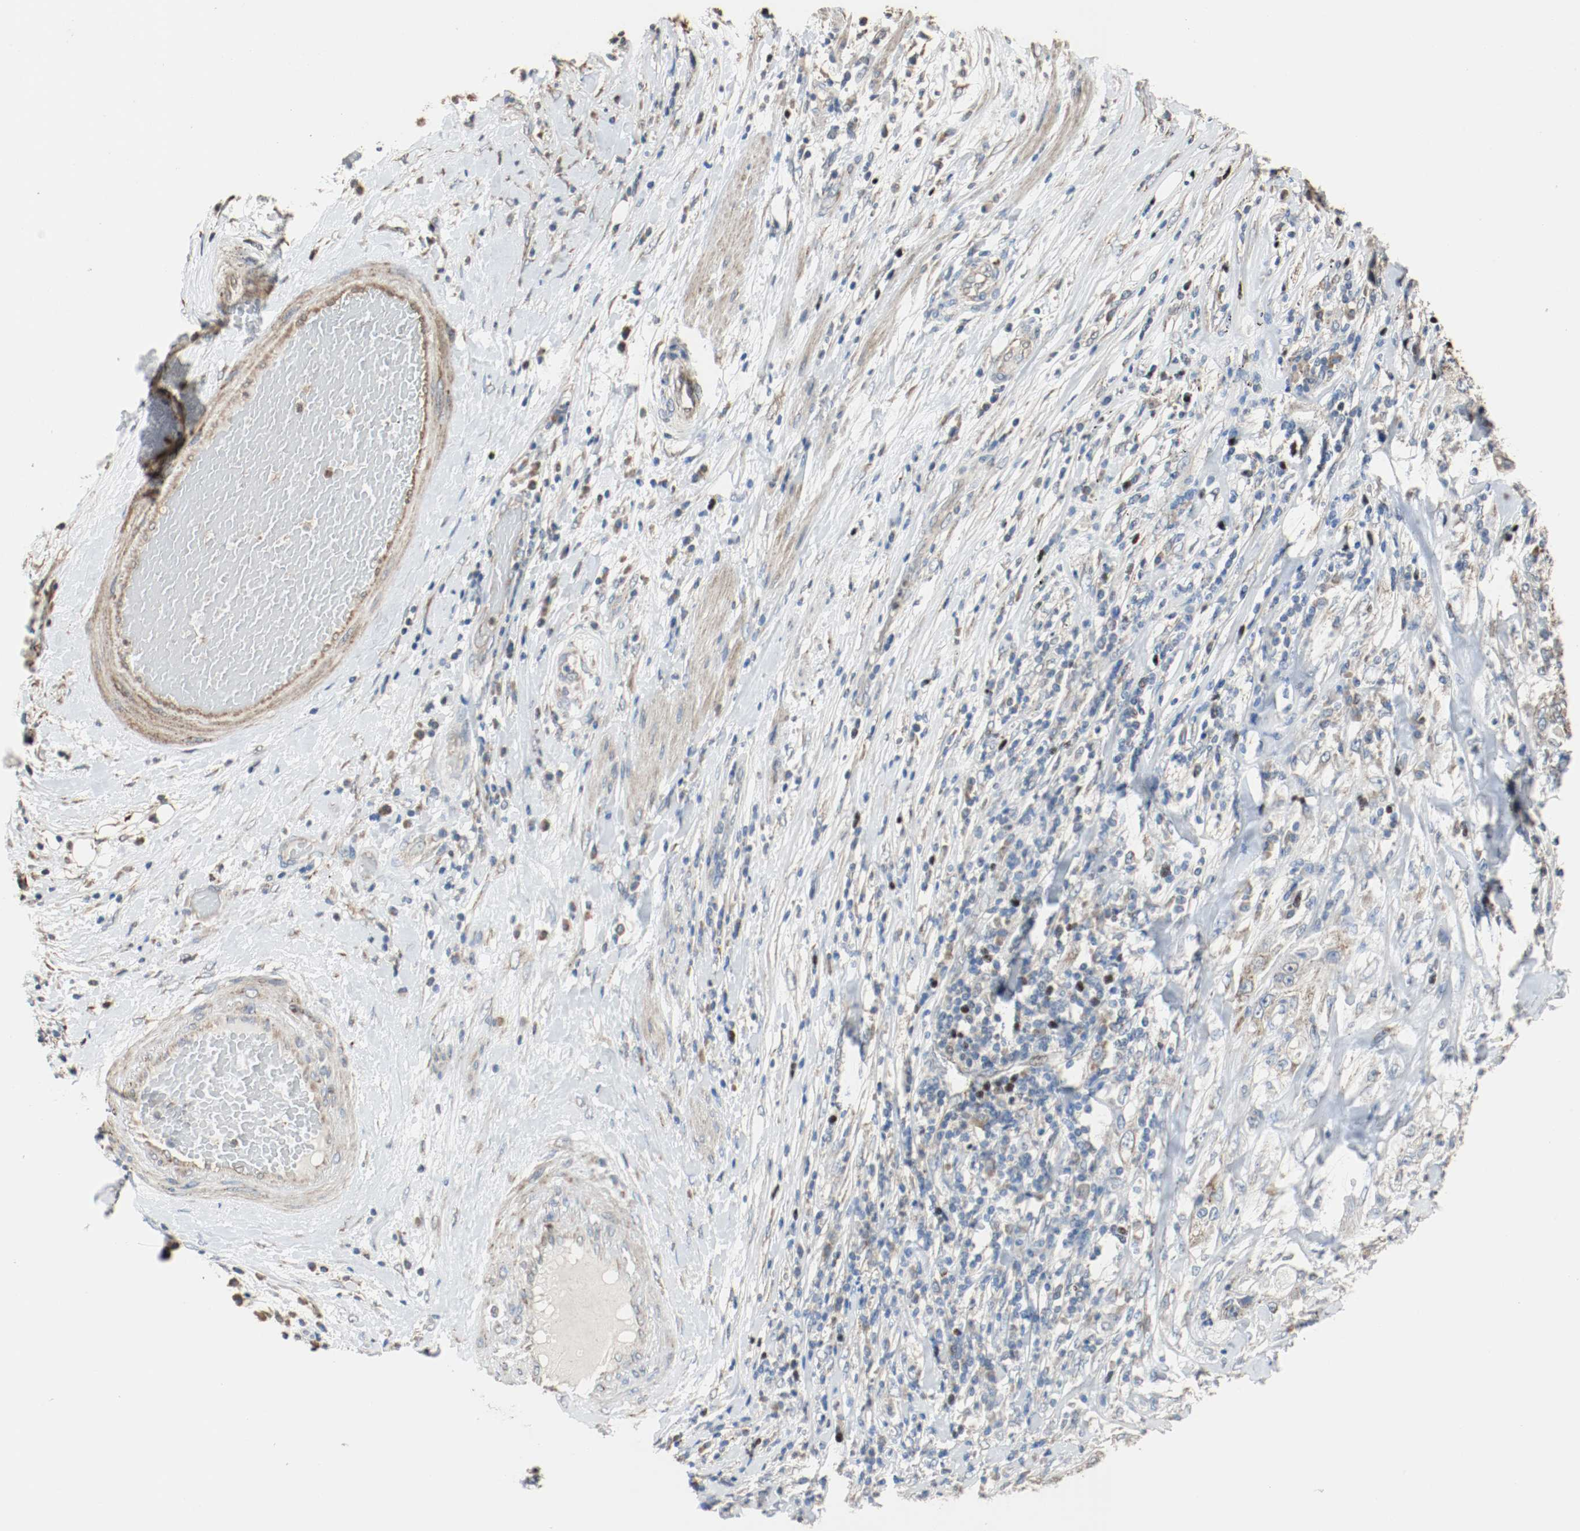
{"staining": {"intensity": "moderate", "quantity": "25%-75%", "location": "cytoplasmic/membranous"}, "tissue": "lung cancer", "cell_type": "Tumor cells", "image_type": "cancer", "snomed": [{"axis": "morphology", "description": "Inflammation, NOS"}, {"axis": "morphology", "description": "Squamous cell carcinoma, NOS"}, {"axis": "topography", "description": "Lymph node"}, {"axis": "topography", "description": "Soft tissue"}, {"axis": "topography", "description": "Lung"}], "caption": "Immunohistochemistry photomicrograph of human lung cancer (squamous cell carcinoma) stained for a protein (brown), which reveals medium levels of moderate cytoplasmic/membranous staining in approximately 25%-75% of tumor cells.", "gene": "ALDH4A1", "patient": {"sex": "male", "age": 66}}